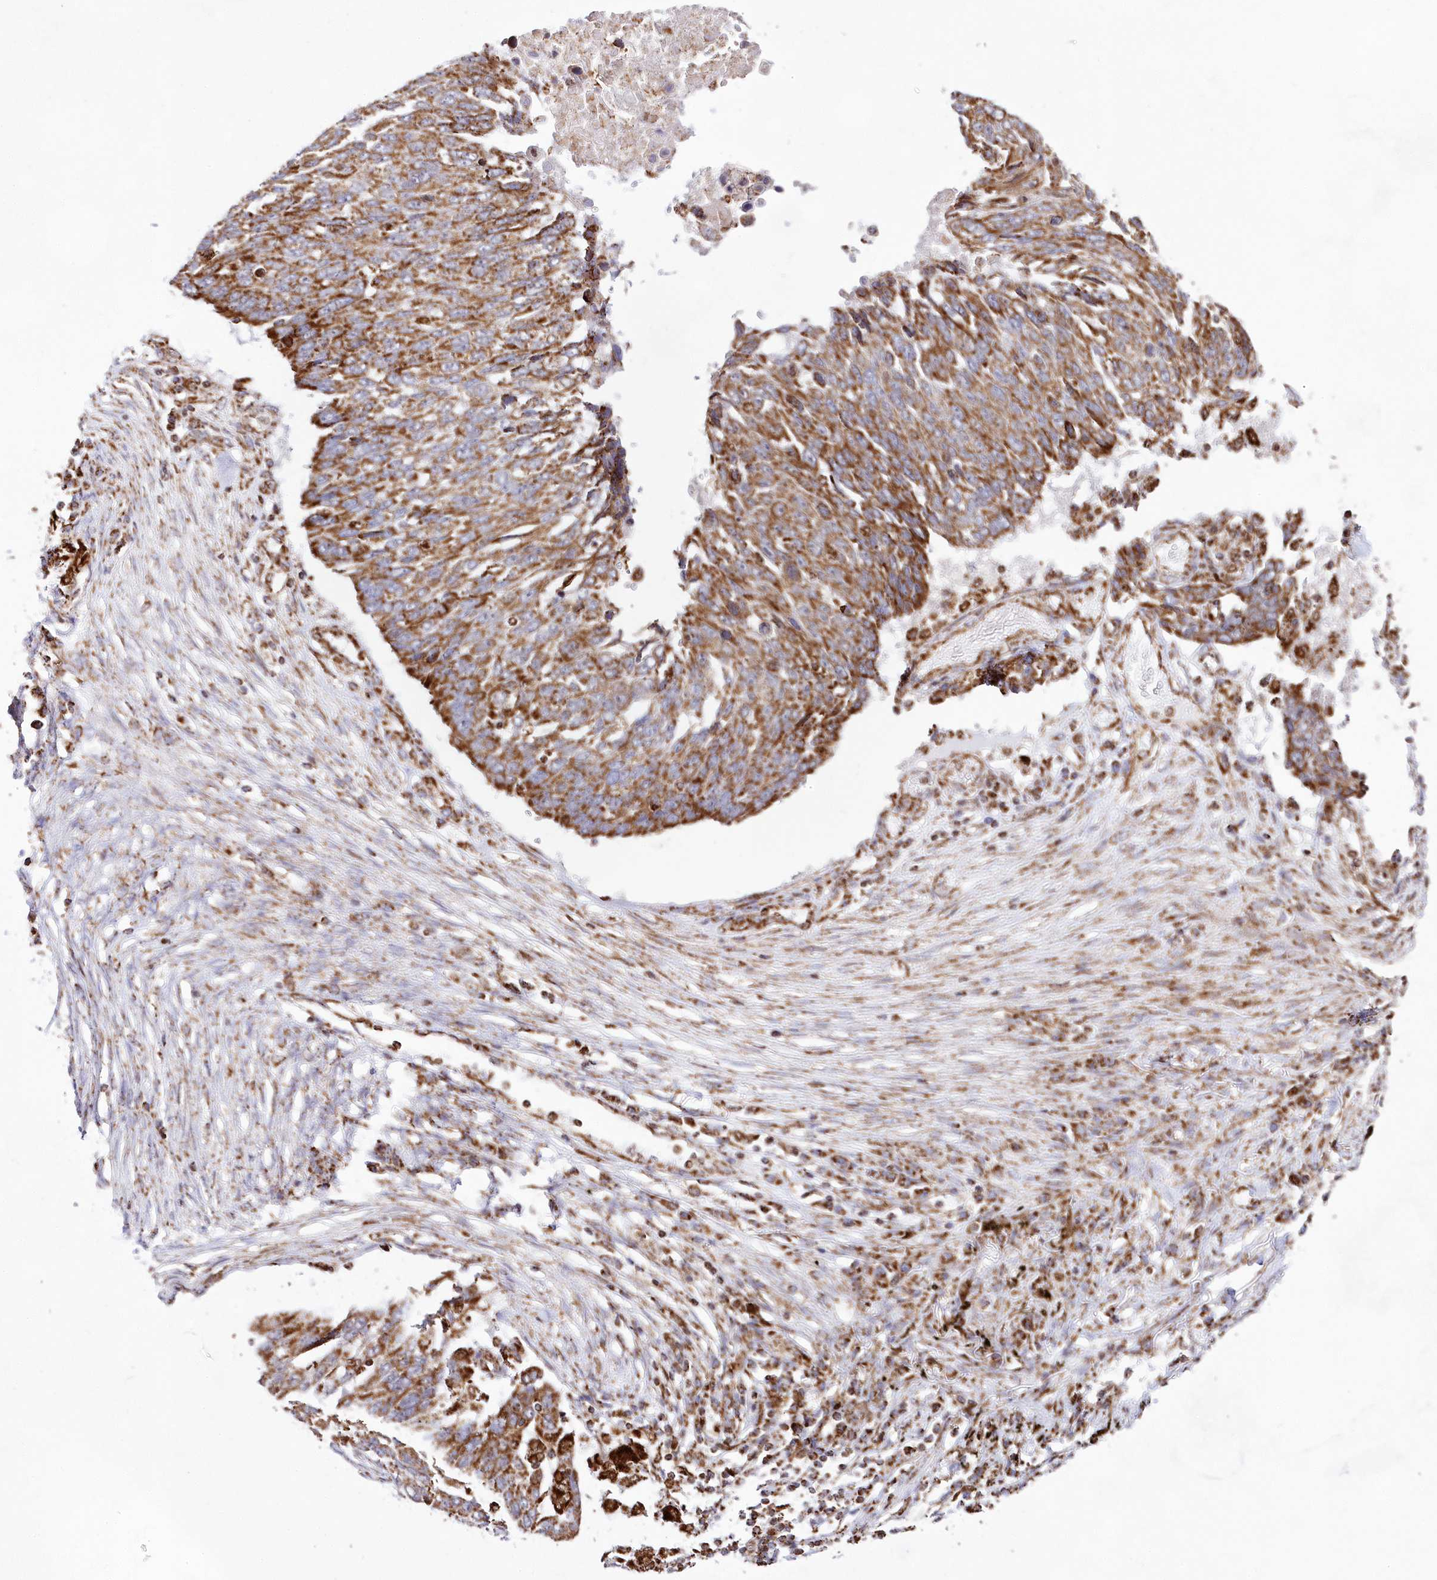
{"staining": {"intensity": "moderate", "quantity": ">75%", "location": "cytoplasmic/membranous"}, "tissue": "lung cancer", "cell_type": "Tumor cells", "image_type": "cancer", "snomed": [{"axis": "morphology", "description": "Squamous cell carcinoma, NOS"}, {"axis": "topography", "description": "Lung"}], "caption": "Squamous cell carcinoma (lung) was stained to show a protein in brown. There is medium levels of moderate cytoplasmic/membranous expression in about >75% of tumor cells.", "gene": "HADHB", "patient": {"sex": "male", "age": 66}}